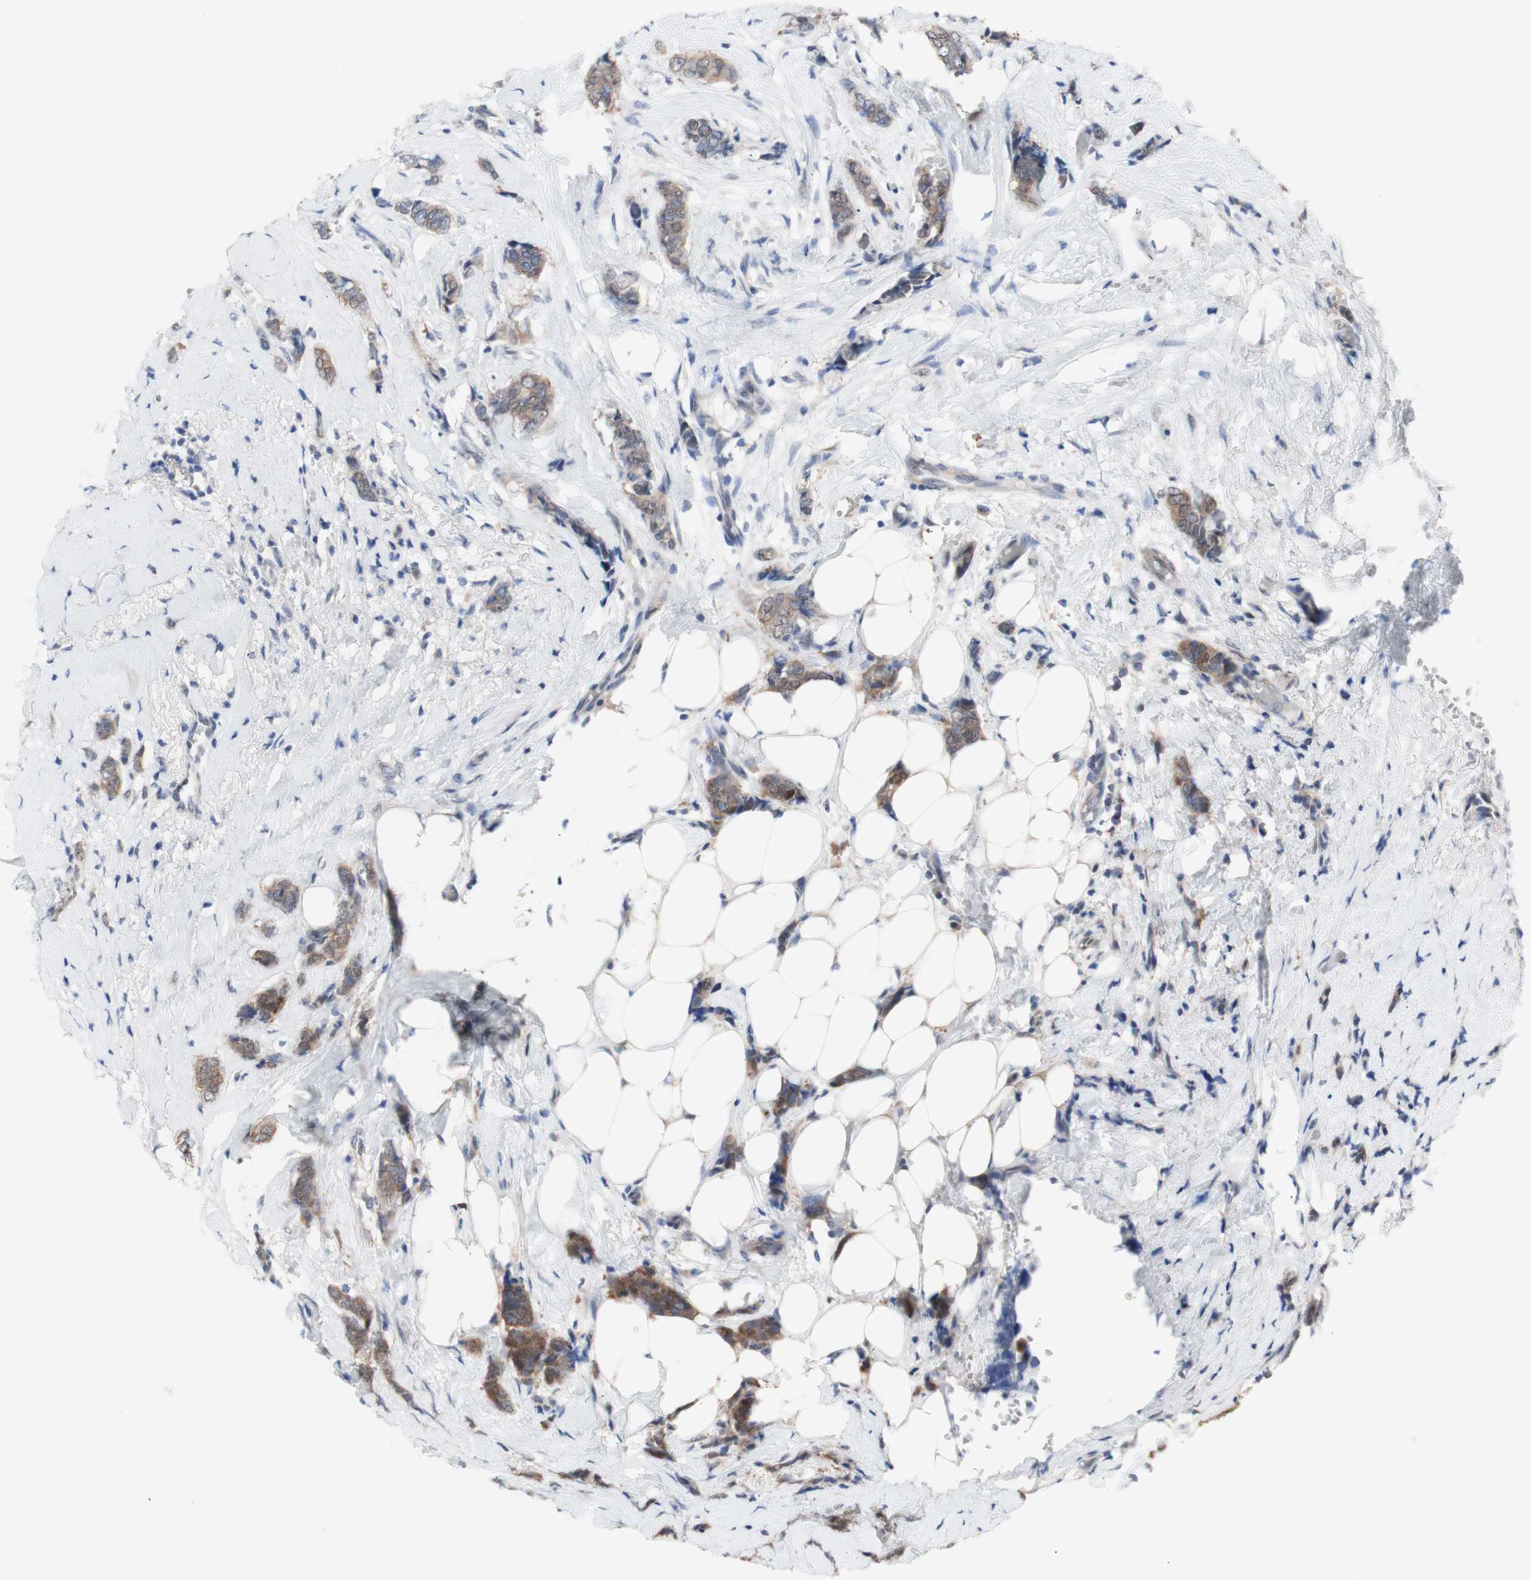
{"staining": {"intensity": "moderate", "quantity": "<25%", "location": "cytoplasmic/membranous"}, "tissue": "breast cancer", "cell_type": "Tumor cells", "image_type": "cancer", "snomed": [{"axis": "morphology", "description": "Lobular carcinoma"}, {"axis": "topography", "description": "Skin"}, {"axis": "topography", "description": "Breast"}], "caption": "The micrograph displays staining of breast cancer (lobular carcinoma), revealing moderate cytoplasmic/membranous protein expression (brown color) within tumor cells.", "gene": "PRMT5", "patient": {"sex": "female", "age": 46}}